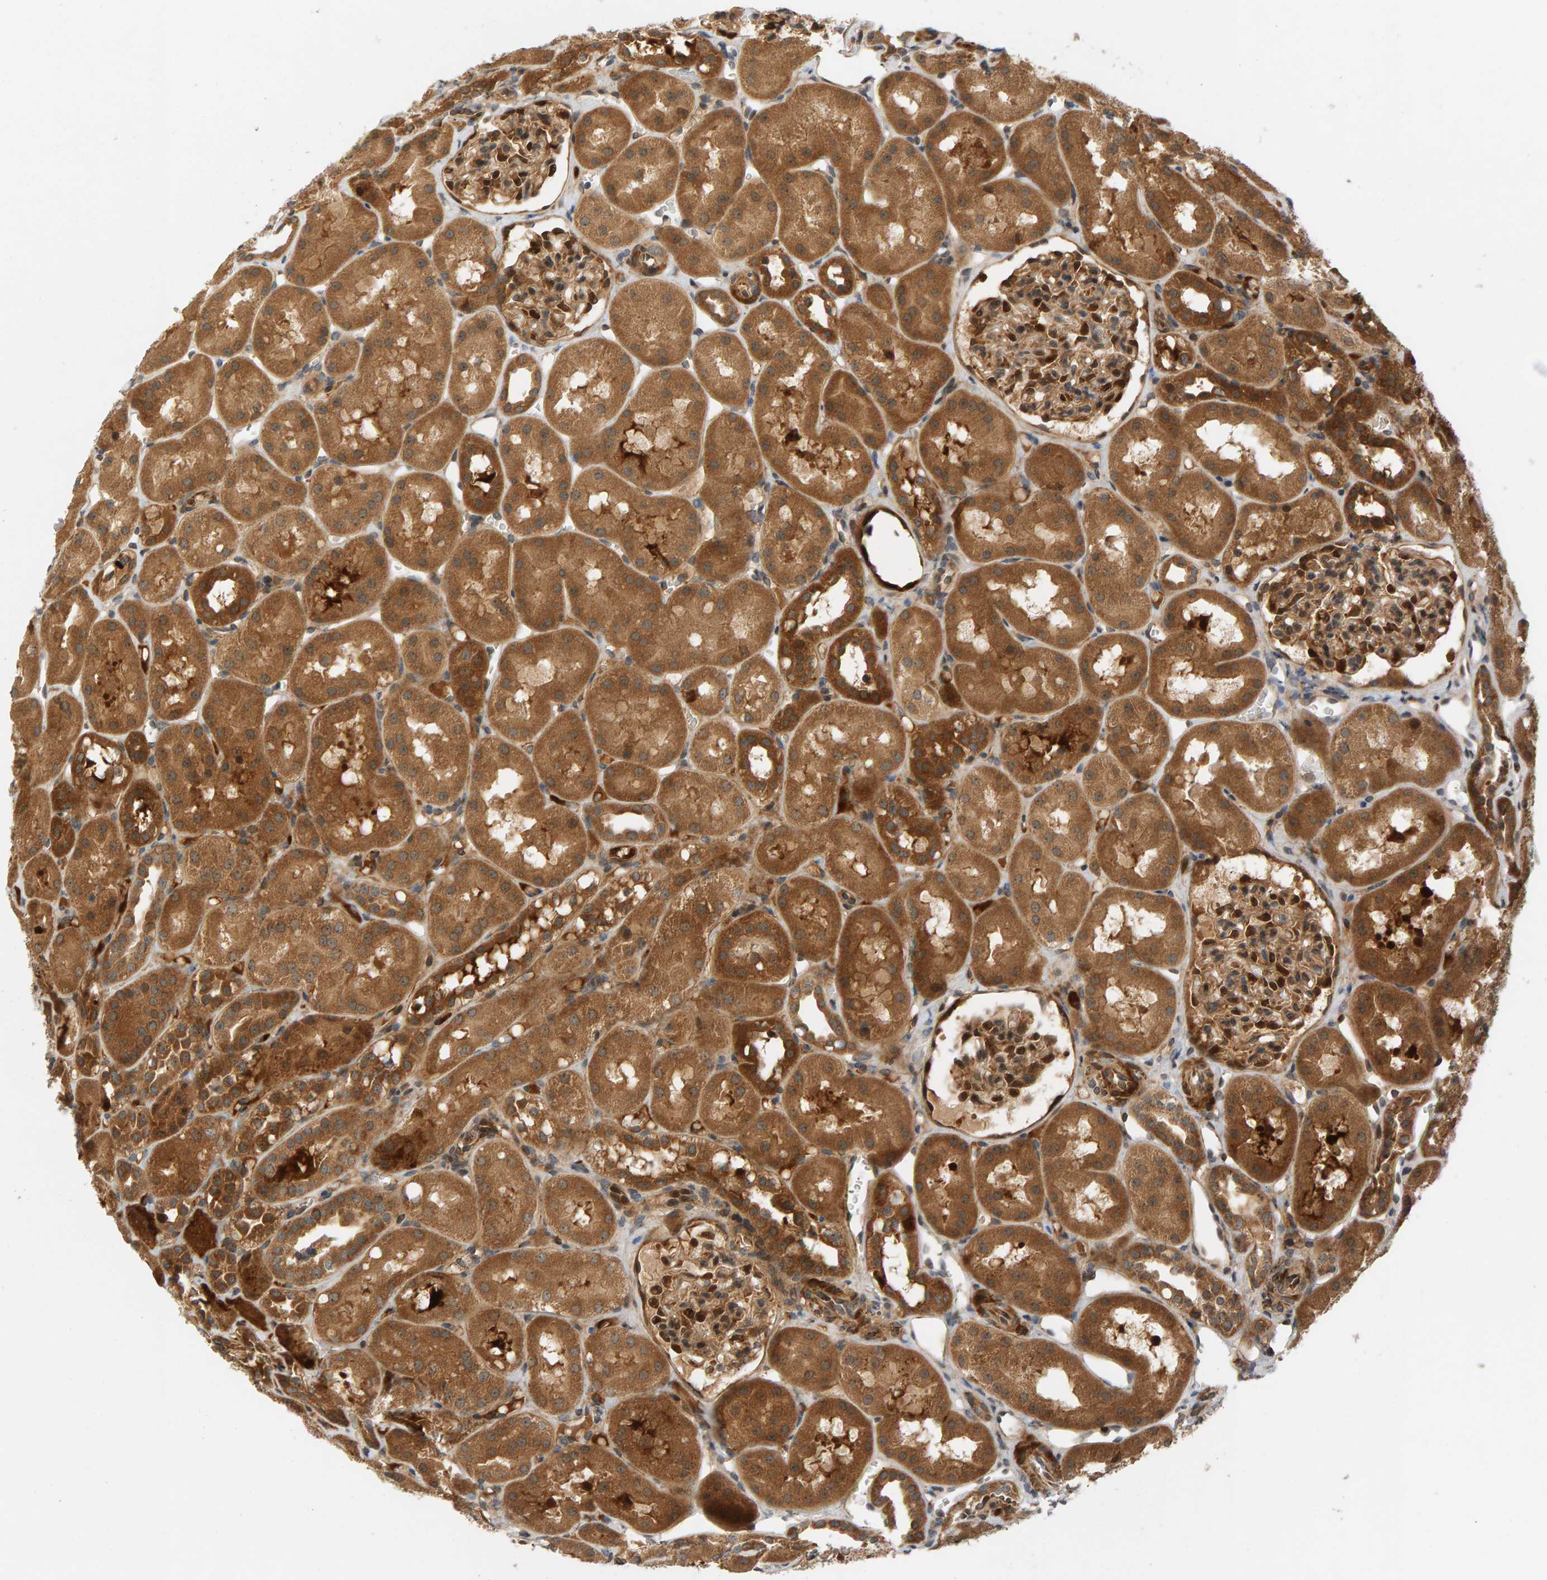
{"staining": {"intensity": "moderate", "quantity": ">75%", "location": "cytoplasmic/membranous"}, "tissue": "kidney", "cell_type": "Cells in glomeruli", "image_type": "normal", "snomed": [{"axis": "morphology", "description": "Normal tissue, NOS"}, {"axis": "topography", "description": "Kidney"}], "caption": "This is an image of immunohistochemistry (IHC) staining of benign kidney, which shows moderate staining in the cytoplasmic/membranous of cells in glomeruli.", "gene": "BAHCC1", "patient": {"sex": "male", "age": 16}}